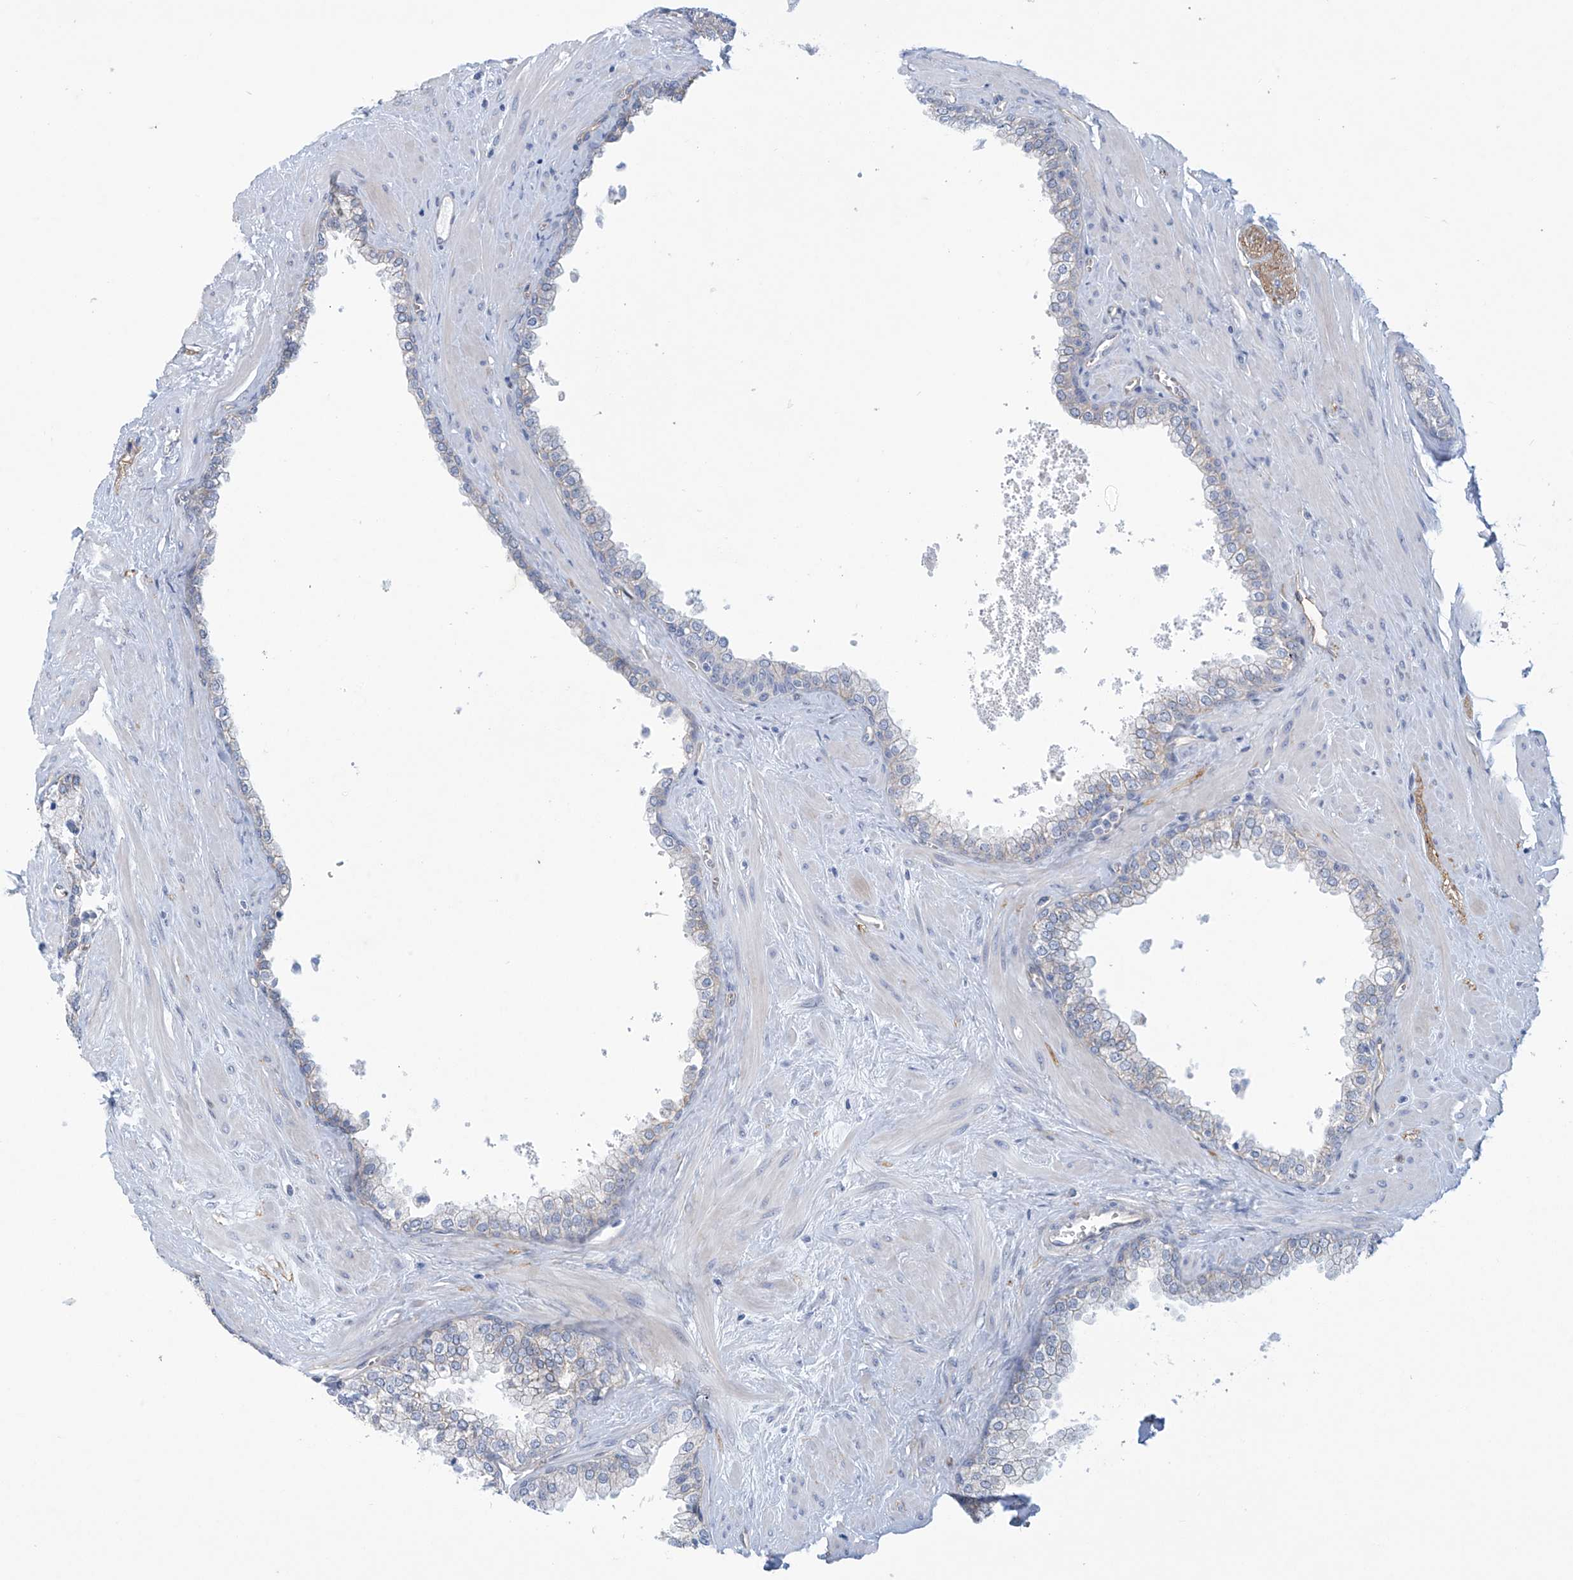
{"staining": {"intensity": "negative", "quantity": "none", "location": "none"}, "tissue": "prostate", "cell_type": "Glandular cells", "image_type": "normal", "snomed": [{"axis": "morphology", "description": "Normal tissue, NOS"}, {"axis": "morphology", "description": "Urothelial carcinoma, Low grade"}, {"axis": "topography", "description": "Urinary bladder"}, {"axis": "topography", "description": "Prostate"}], "caption": "The immunohistochemistry (IHC) image has no significant positivity in glandular cells of prostate.", "gene": "ABHD13", "patient": {"sex": "male", "age": 60}}